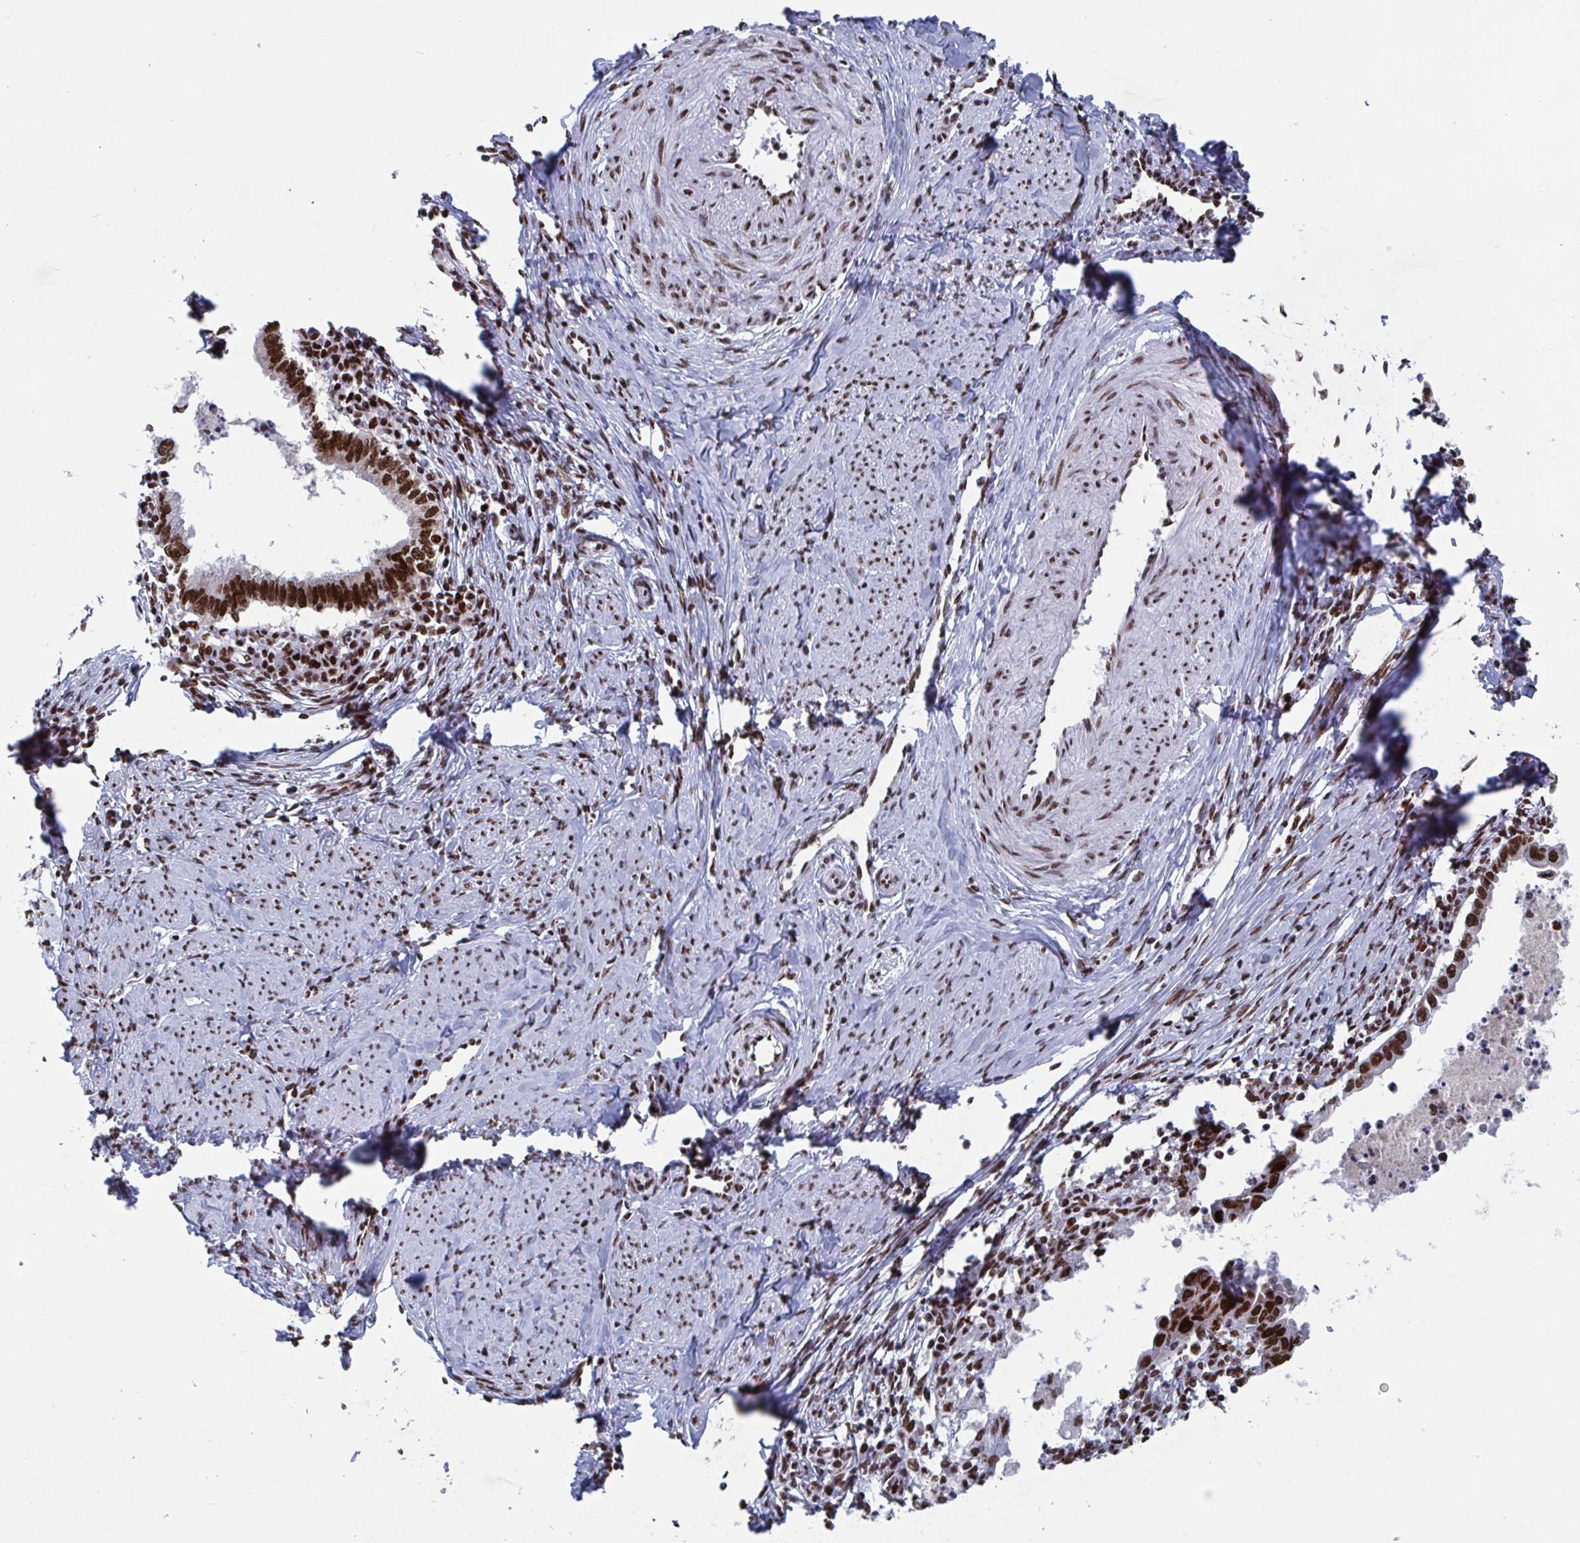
{"staining": {"intensity": "strong", "quantity": ">75%", "location": "nuclear"}, "tissue": "cervical cancer", "cell_type": "Tumor cells", "image_type": "cancer", "snomed": [{"axis": "morphology", "description": "Adenocarcinoma, NOS"}, {"axis": "topography", "description": "Cervix"}], "caption": "Cervical cancer (adenocarcinoma) tissue reveals strong nuclear positivity in about >75% of tumor cells, visualized by immunohistochemistry. (brown staining indicates protein expression, while blue staining denotes nuclei).", "gene": "ZNF607", "patient": {"sex": "female", "age": 36}}